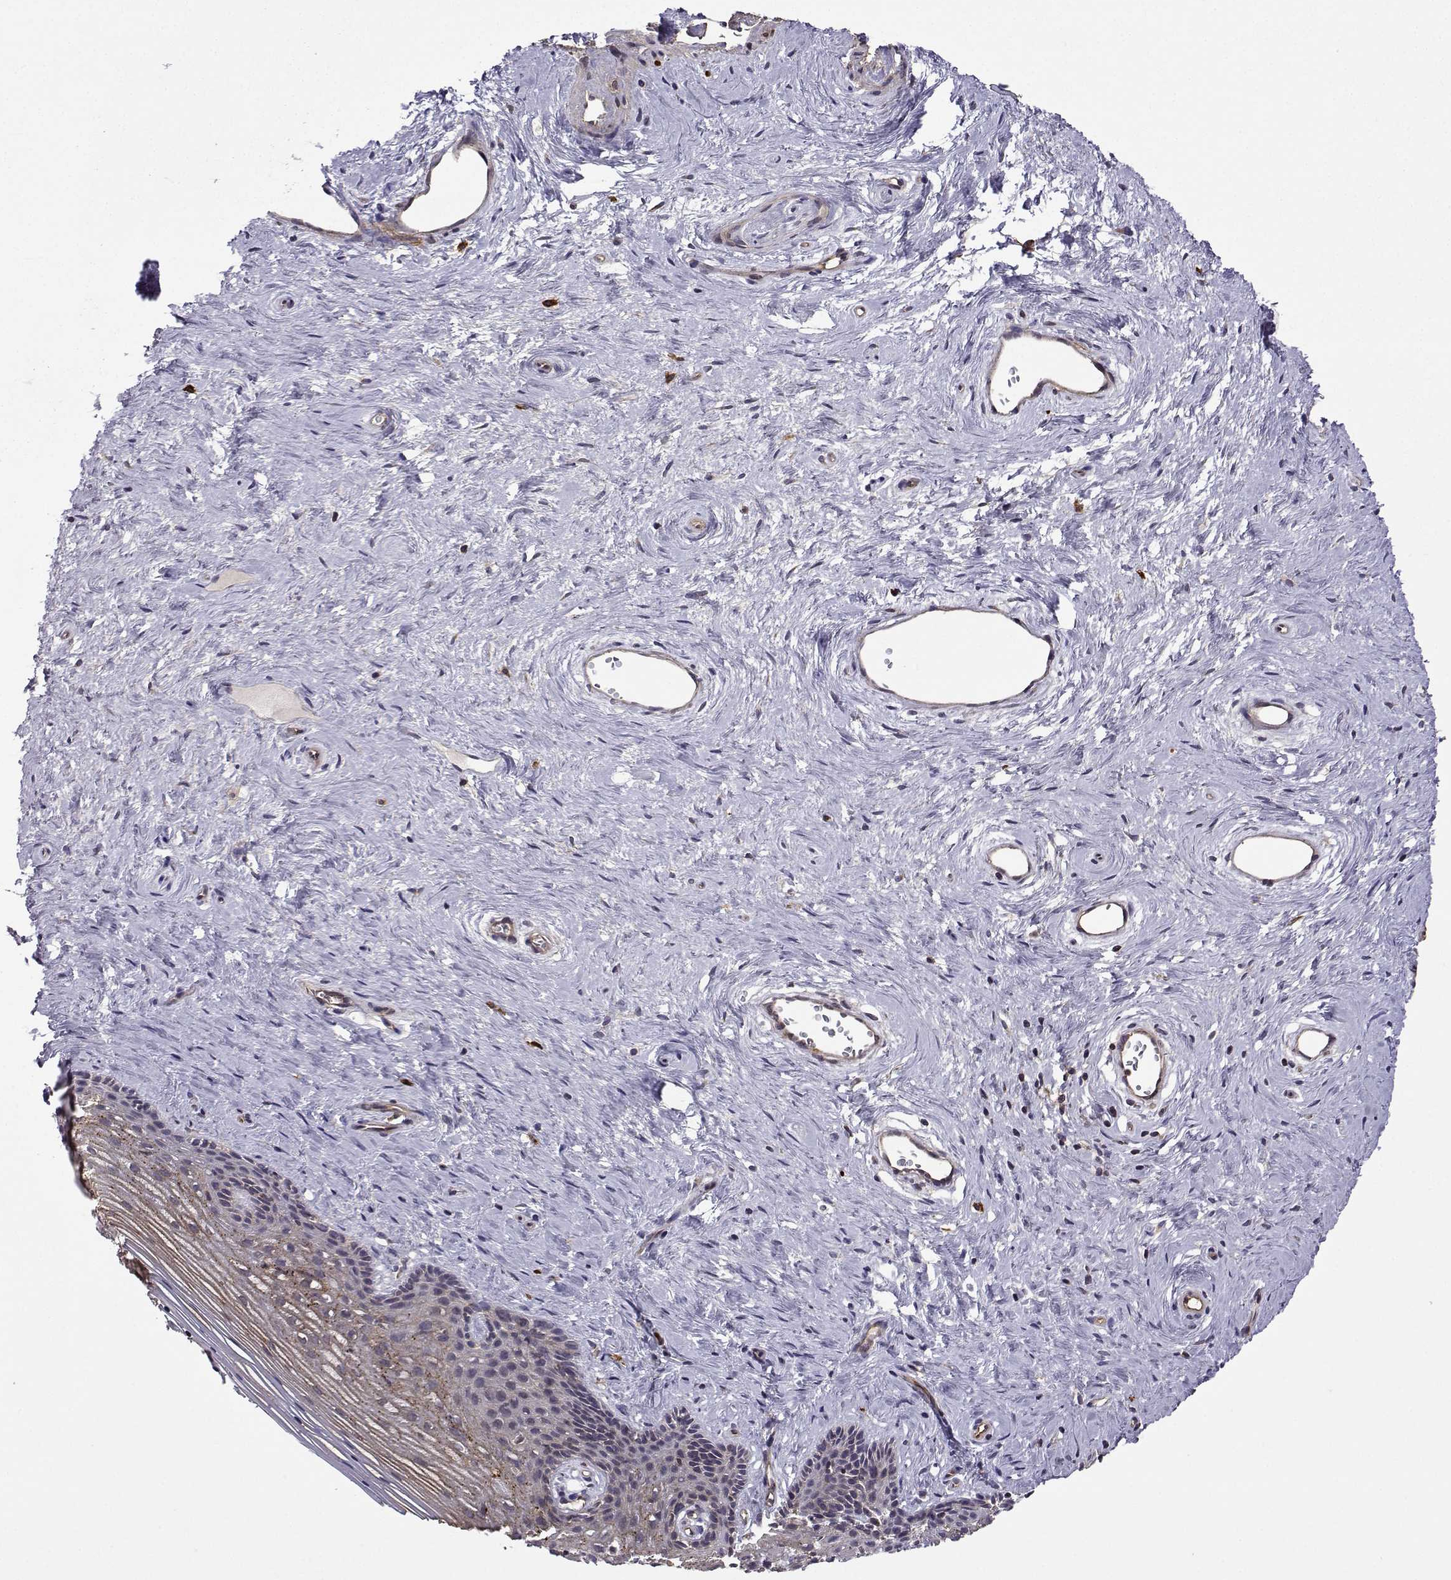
{"staining": {"intensity": "strong", "quantity": "25%-75%", "location": "cytoplasmic/membranous"}, "tissue": "vagina", "cell_type": "Squamous epithelial cells", "image_type": "normal", "snomed": [{"axis": "morphology", "description": "Normal tissue, NOS"}, {"axis": "topography", "description": "Vagina"}], "caption": "Immunohistochemistry histopathology image of normal vagina: vagina stained using immunohistochemistry (IHC) displays high levels of strong protein expression localized specifically in the cytoplasmic/membranous of squamous epithelial cells, appearing as a cytoplasmic/membranous brown color.", "gene": "ITGB8", "patient": {"sex": "female", "age": 45}}